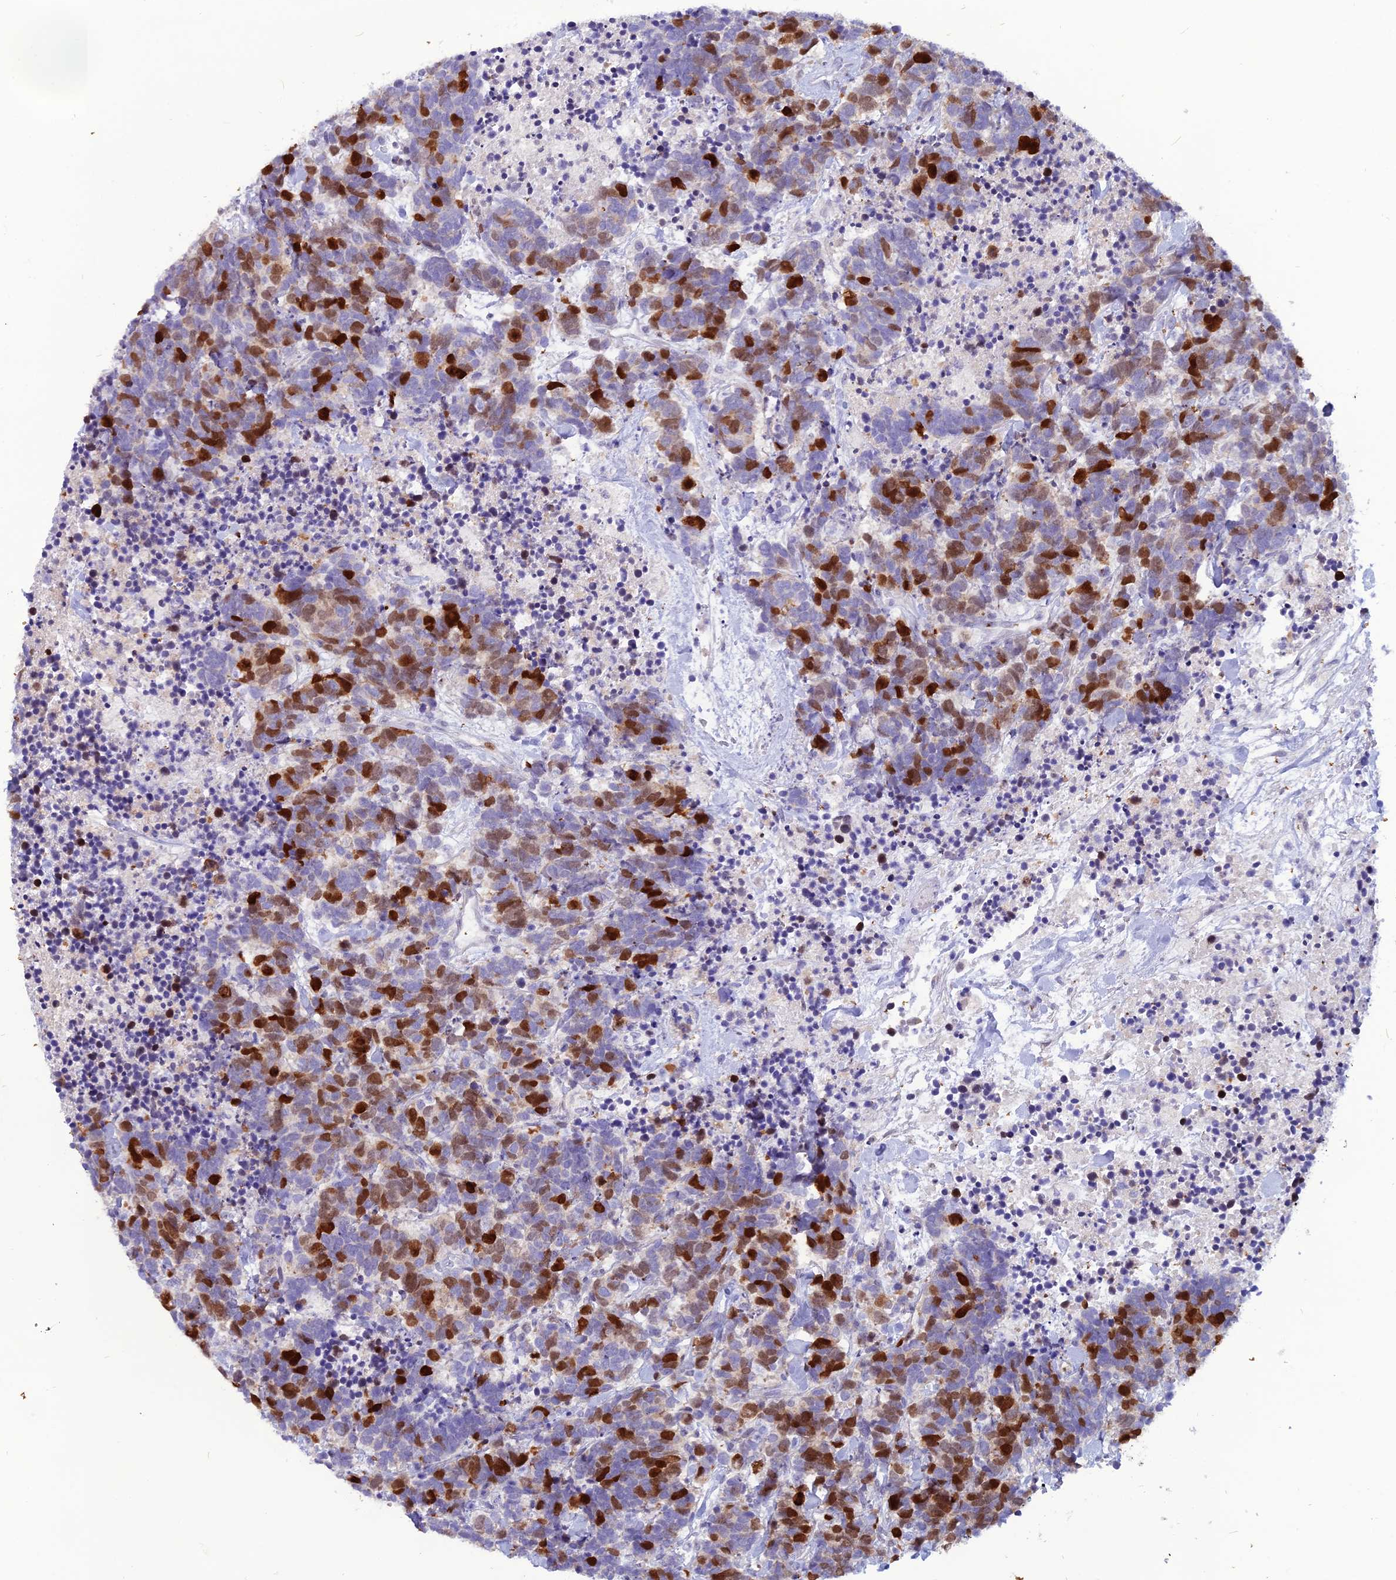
{"staining": {"intensity": "strong", "quantity": "25%-75%", "location": "nuclear"}, "tissue": "carcinoid", "cell_type": "Tumor cells", "image_type": "cancer", "snomed": [{"axis": "morphology", "description": "Carcinoma, NOS"}, {"axis": "morphology", "description": "Carcinoid, malignant, NOS"}, {"axis": "topography", "description": "Prostate"}], "caption": "Carcinoid tissue reveals strong nuclear positivity in about 25%-75% of tumor cells, visualized by immunohistochemistry.", "gene": "NUSAP1", "patient": {"sex": "male", "age": 57}}